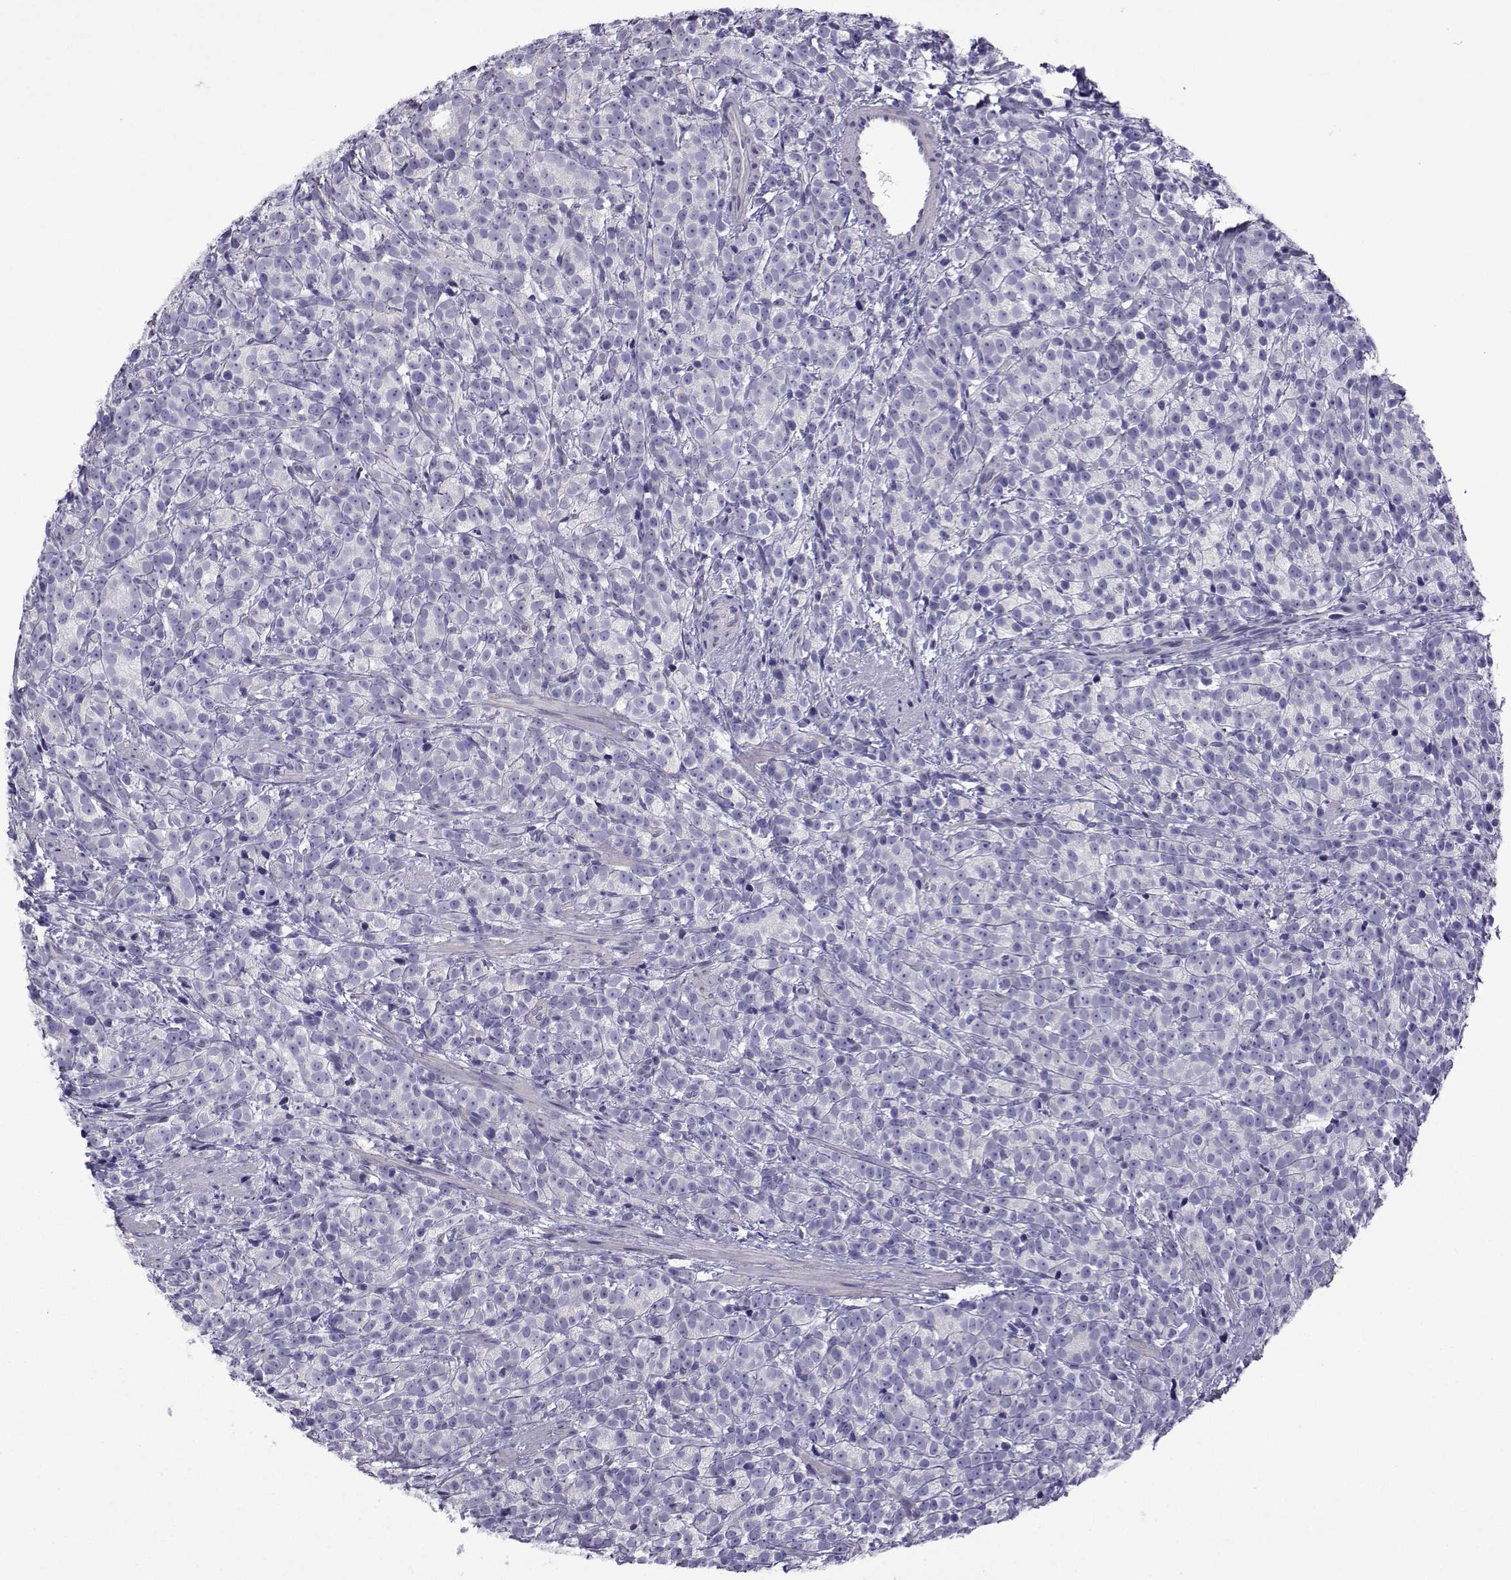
{"staining": {"intensity": "negative", "quantity": "none", "location": "none"}, "tissue": "prostate cancer", "cell_type": "Tumor cells", "image_type": "cancer", "snomed": [{"axis": "morphology", "description": "Adenocarcinoma, High grade"}, {"axis": "topography", "description": "Prostate"}], "caption": "Immunohistochemical staining of human prostate high-grade adenocarcinoma demonstrates no significant staining in tumor cells. (Stains: DAB IHC with hematoxylin counter stain, Microscopy: brightfield microscopy at high magnification).", "gene": "CFAP70", "patient": {"sex": "male", "age": 53}}